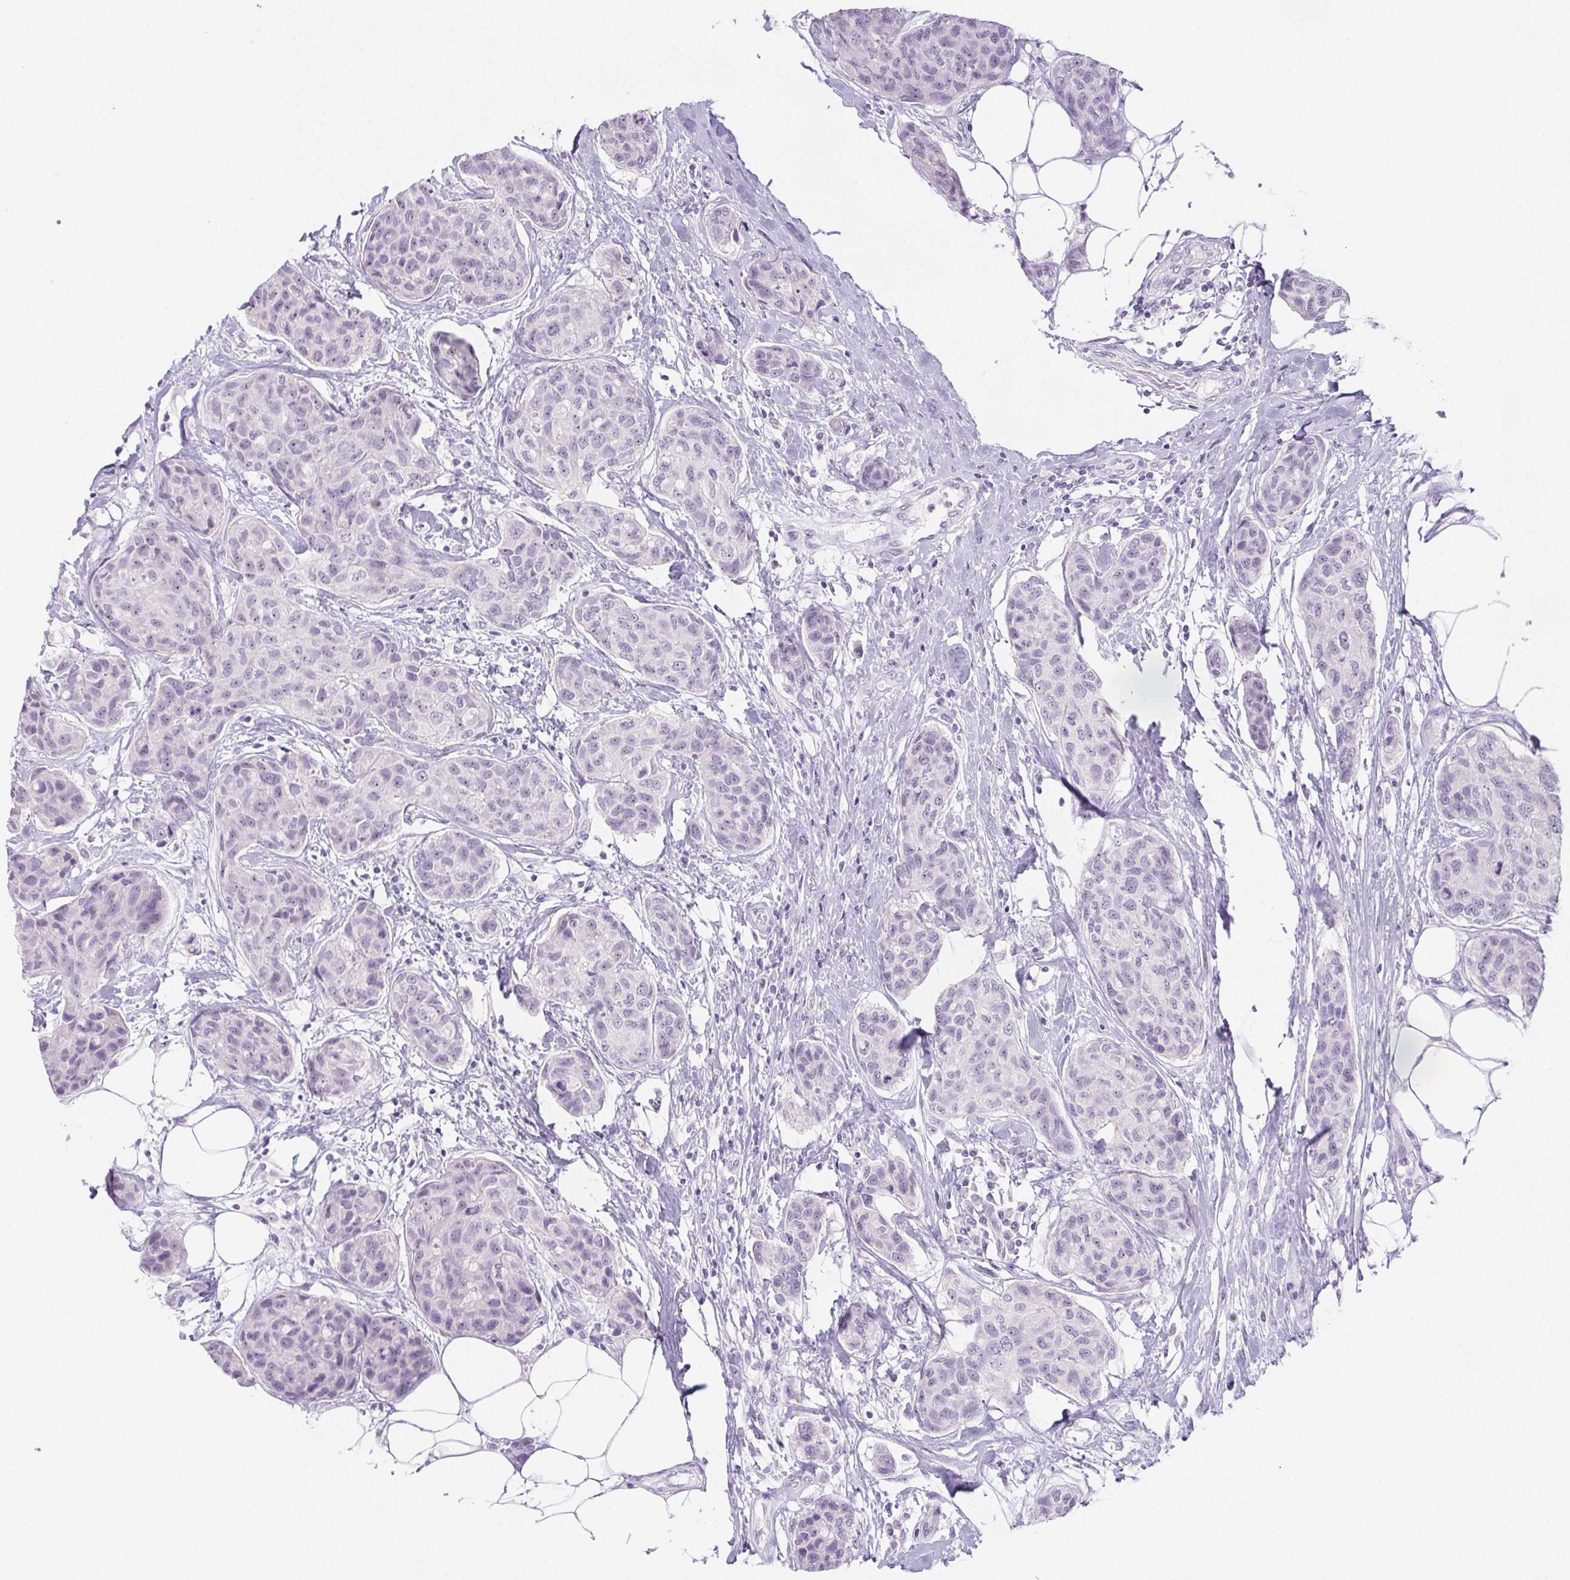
{"staining": {"intensity": "negative", "quantity": "none", "location": "none"}, "tissue": "breast cancer", "cell_type": "Tumor cells", "image_type": "cancer", "snomed": [{"axis": "morphology", "description": "Duct carcinoma"}, {"axis": "topography", "description": "Breast"}], "caption": "Tumor cells are negative for brown protein staining in intraductal carcinoma (breast).", "gene": "ST8SIA3", "patient": {"sex": "female", "age": 80}}